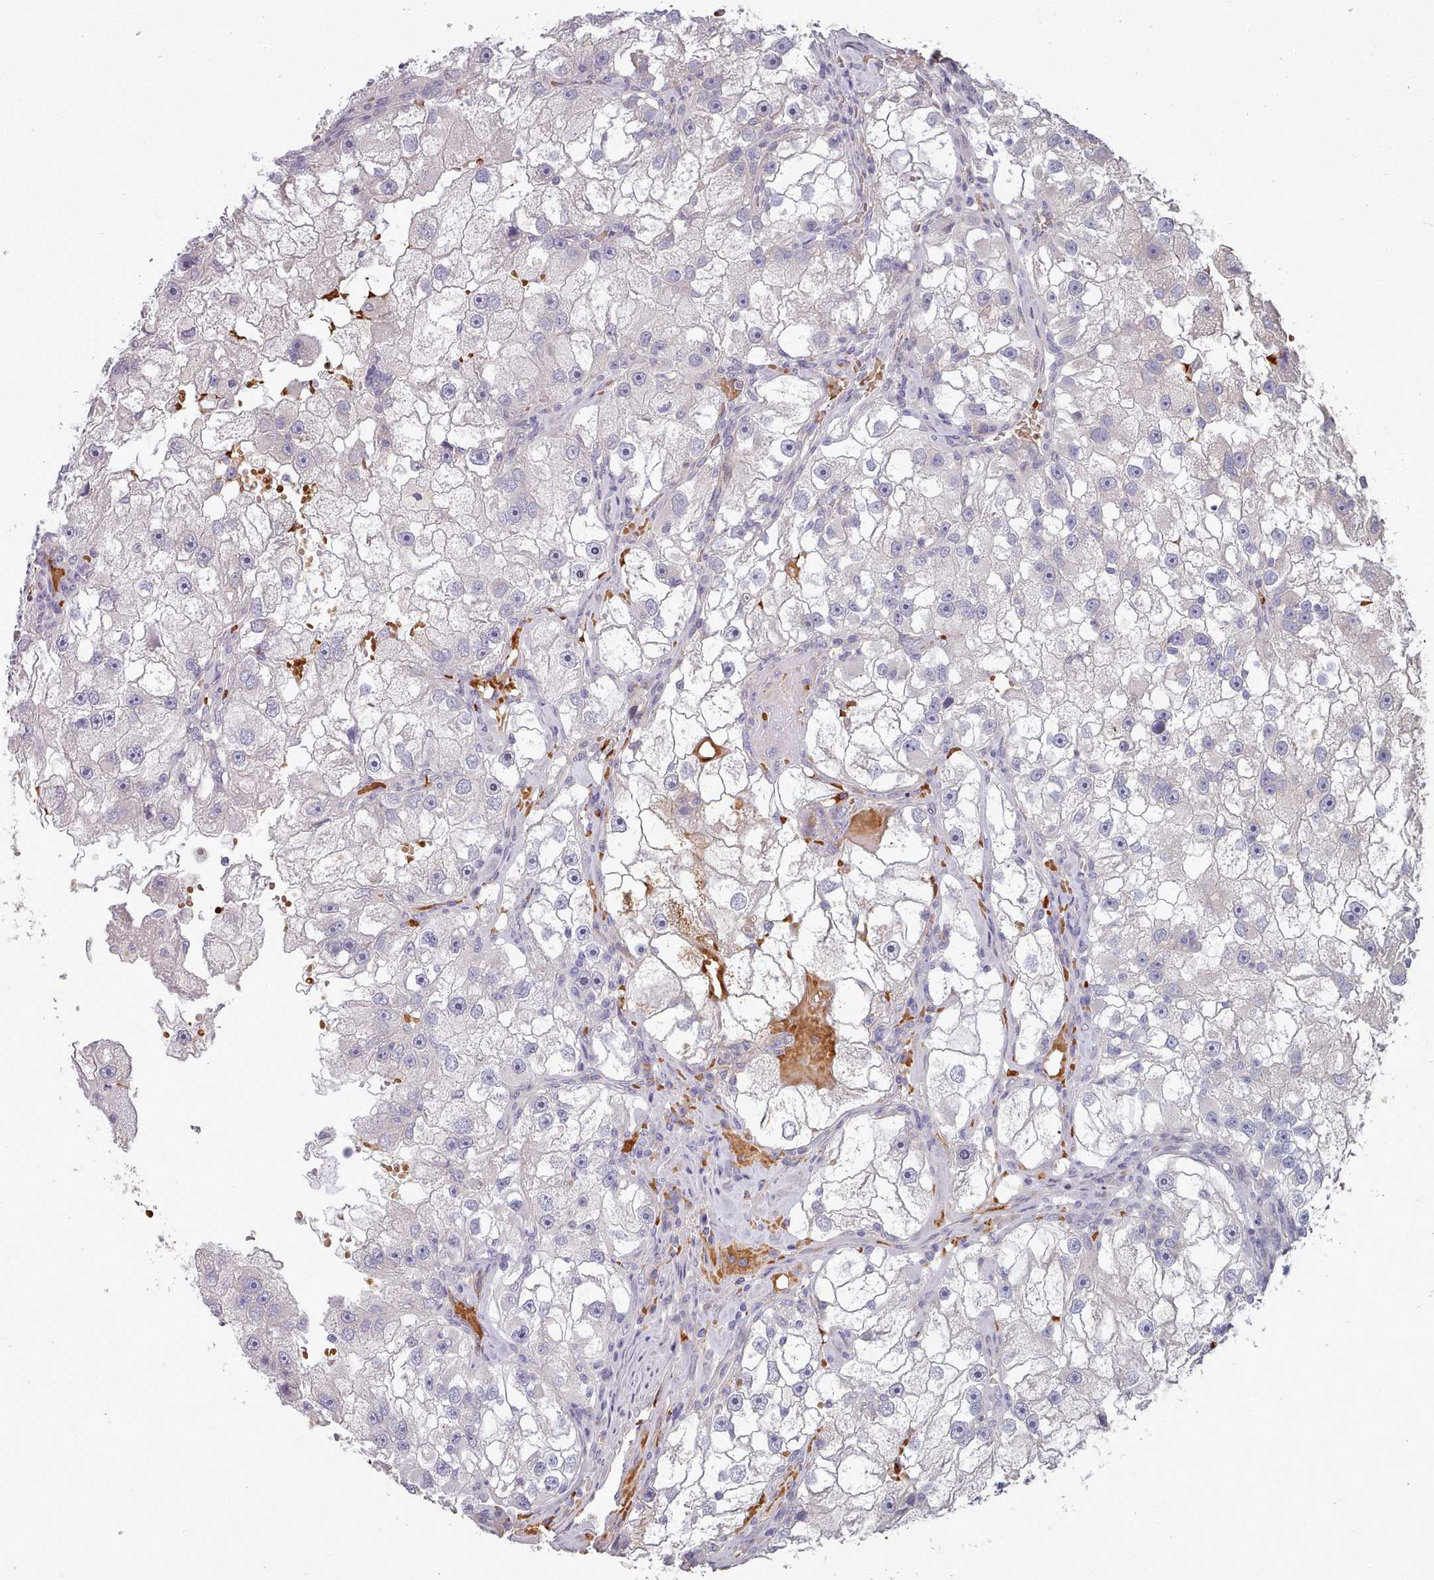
{"staining": {"intensity": "negative", "quantity": "none", "location": "none"}, "tissue": "renal cancer", "cell_type": "Tumor cells", "image_type": "cancer", "snomed": [{"axis": "morphology", "description": "Adenocarcinoma, NOS"}, {"axis": "topography", "description": "Kidney"}], "caption": "Immunohistochemistry (IHC) image of neoplastic tissue: human renal cancer (adenocarcinoma) stained with DAB shows no significant protein staining in tumor cells.", "gene": "CLNS1A", "patient": {"sex": "male", "age": 63}}